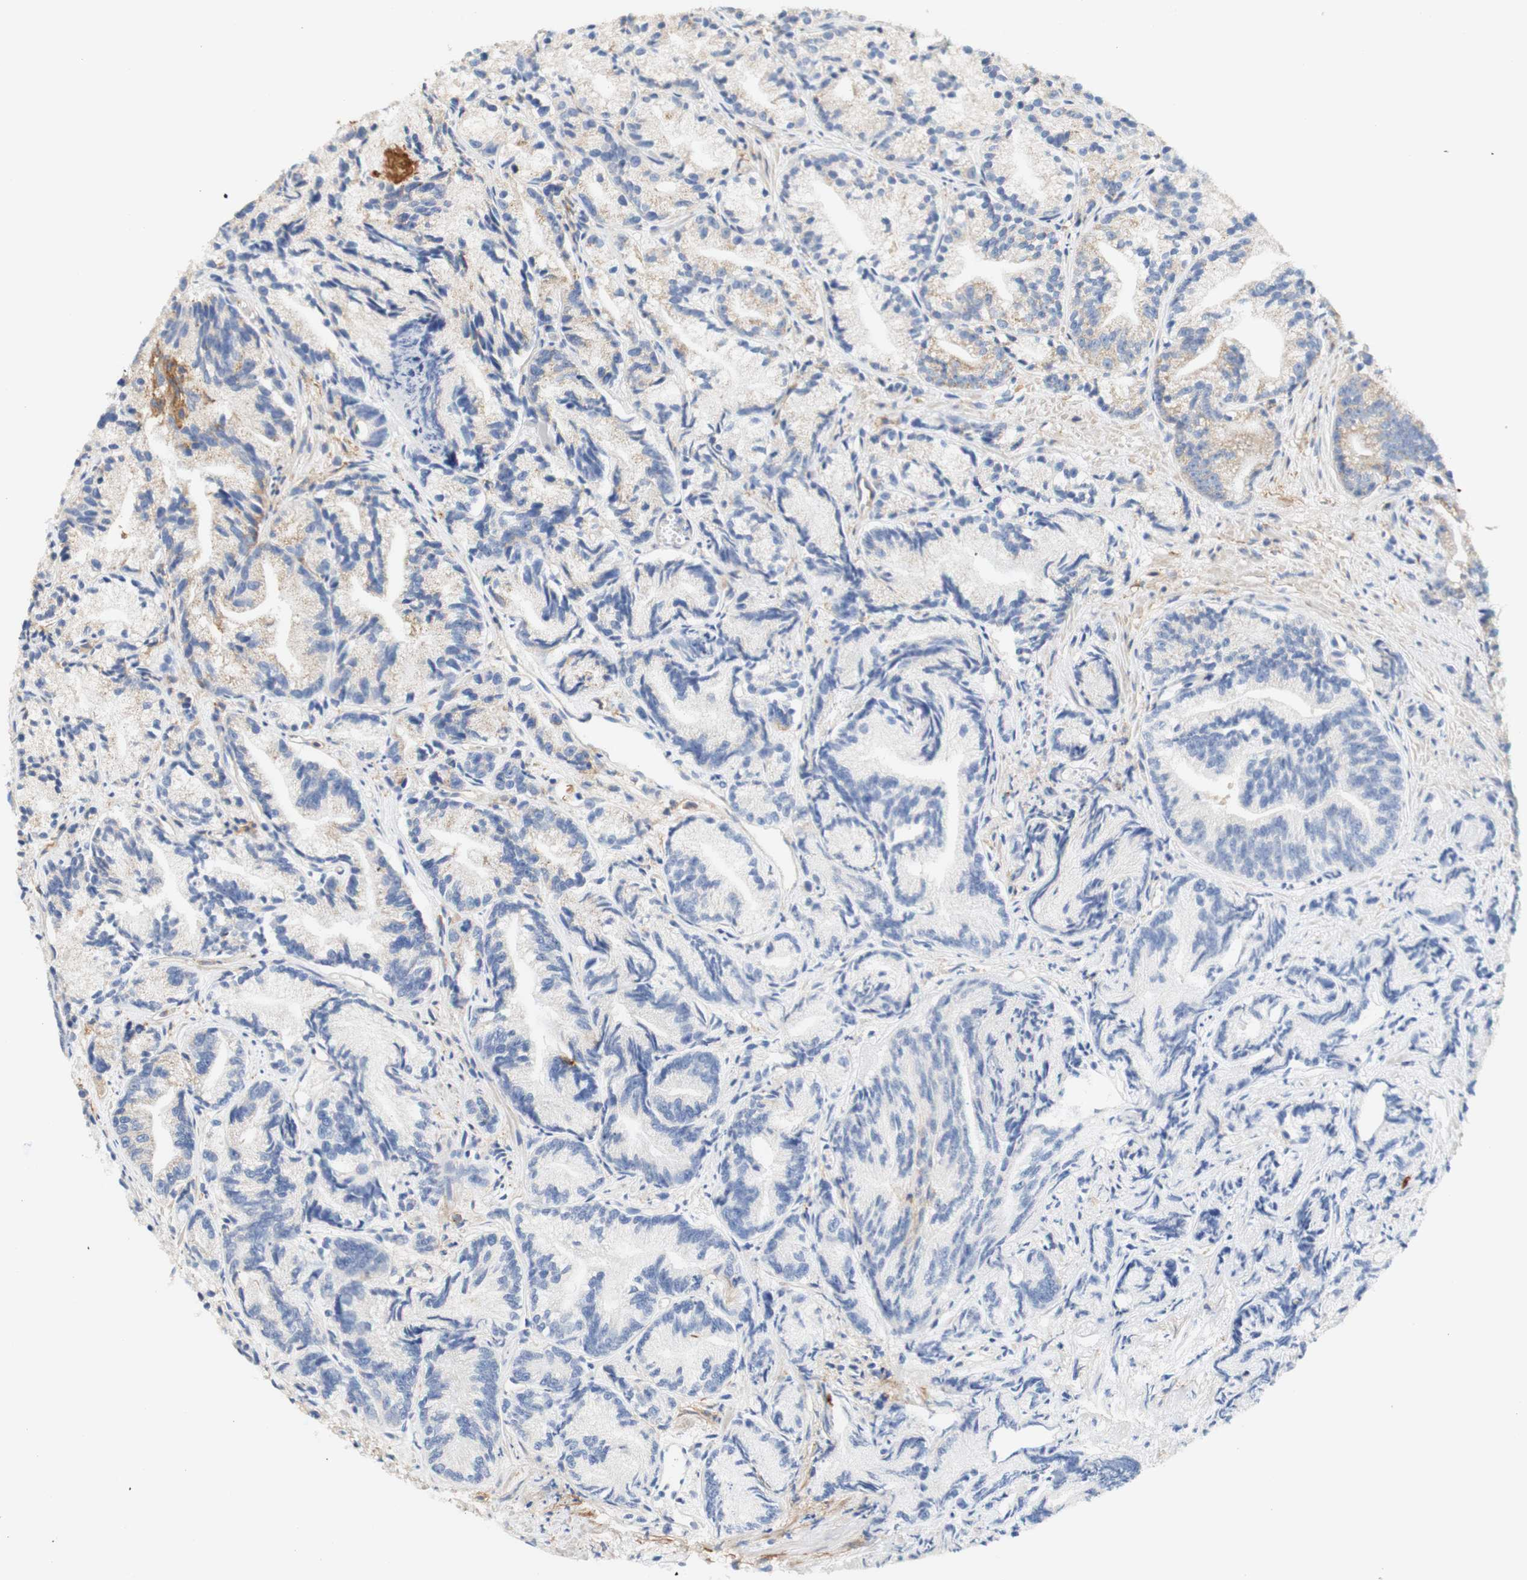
{"staining": {"intensity": "weak", "quantity": "<25%", "location": "cytoplasmic/membranous"}, "tissue": "prostate cancer", "cell_type": "Tumor cells", "image_type": "cancer", "snomed": [{"axis": "morphology", "description": "Adenocarcinoma, Low grade"}, {"axis": "topography", "description": "Prostate"}], "caption": "Tumor cells are negative for protein expression in human prostate adenocarcinoma (low-grade).", "gene": "PCDH7", "patient": {"sex": "male", "age": 89}}